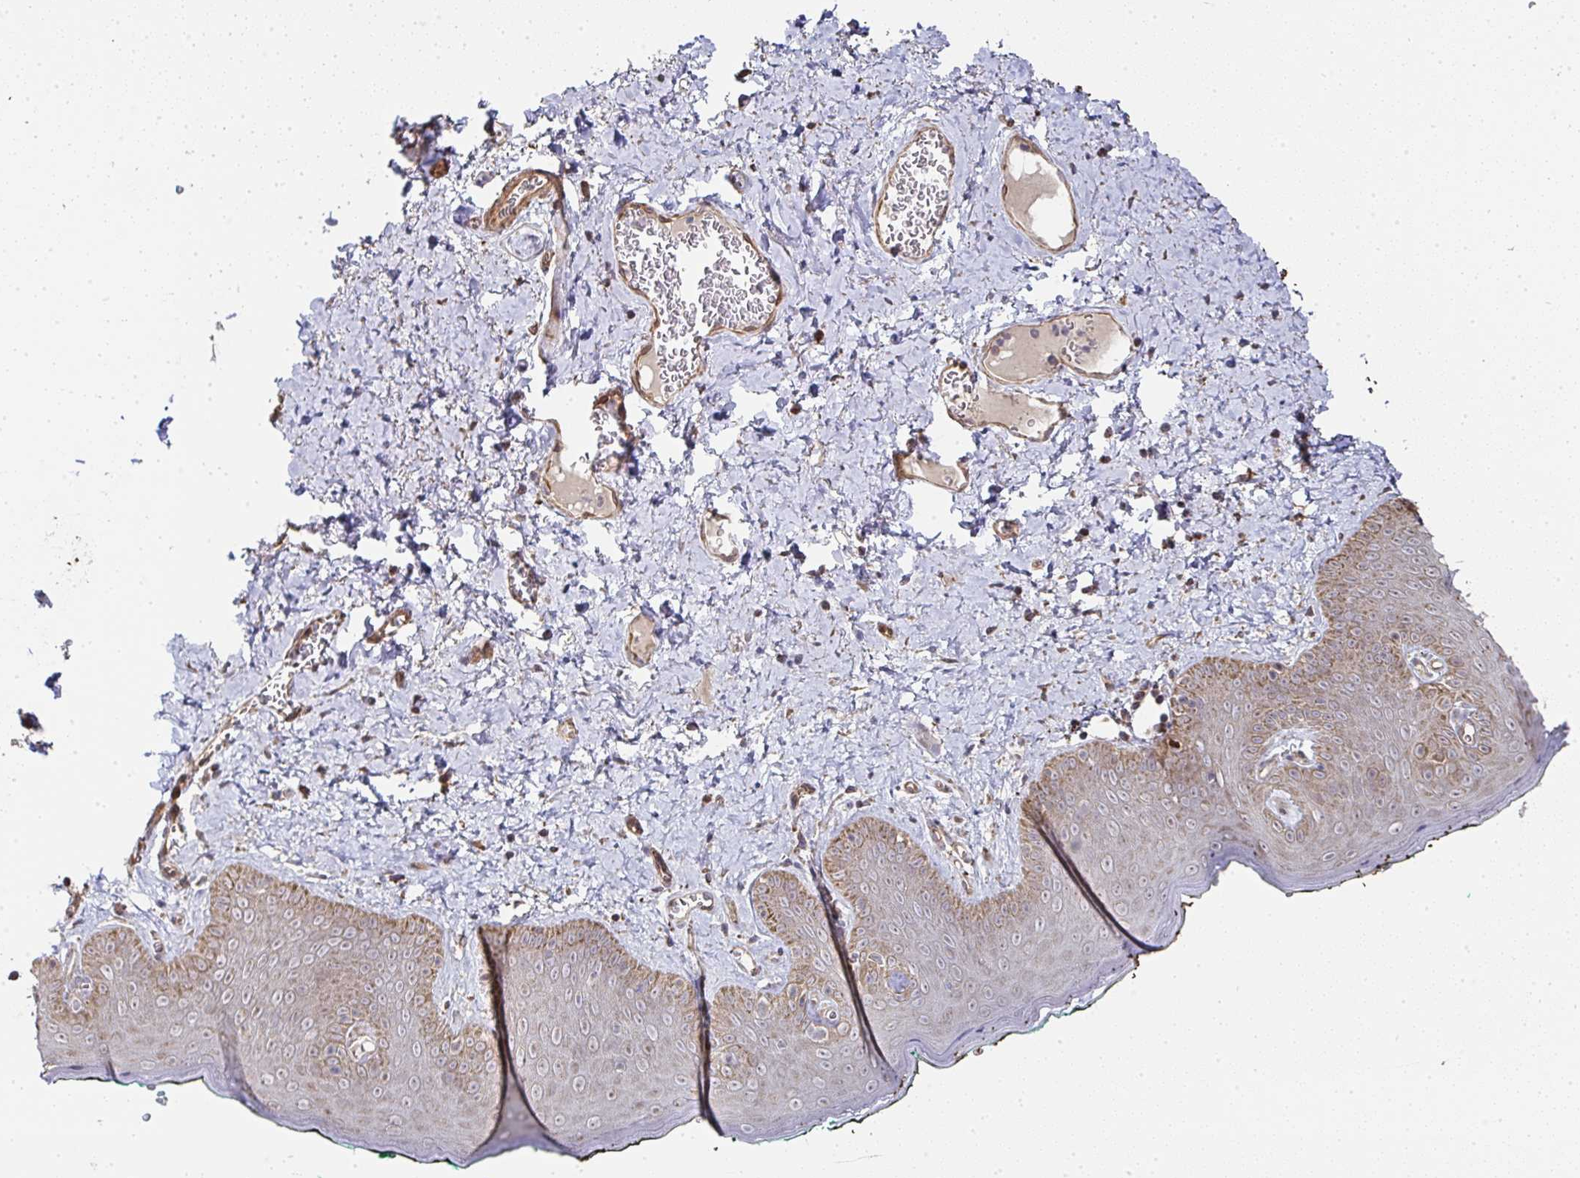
{"staining": {"intensity": "moderate", "quantity": ">75%", "location": "cytoplasmic/membranous"}, "tissue": "skin", "cell_type": "Epidermal cells", "image_type": "normal", "snomed": [{"axis": "morphology", "description": "Normal tissue, NOS"}, {"axis": "topography", "description": "Vulva"}, {"axis": "topography", "description": "Peripheral nerve tissue"}], "caption": "Brown immunohistochemical staining in normal human skin demonstrates moderate cytoplasmic/membranous positivity in about >75% of epidermal cells.", "gene": "AGTPBP1", "patient": {"sex": "female", "age": 66}}